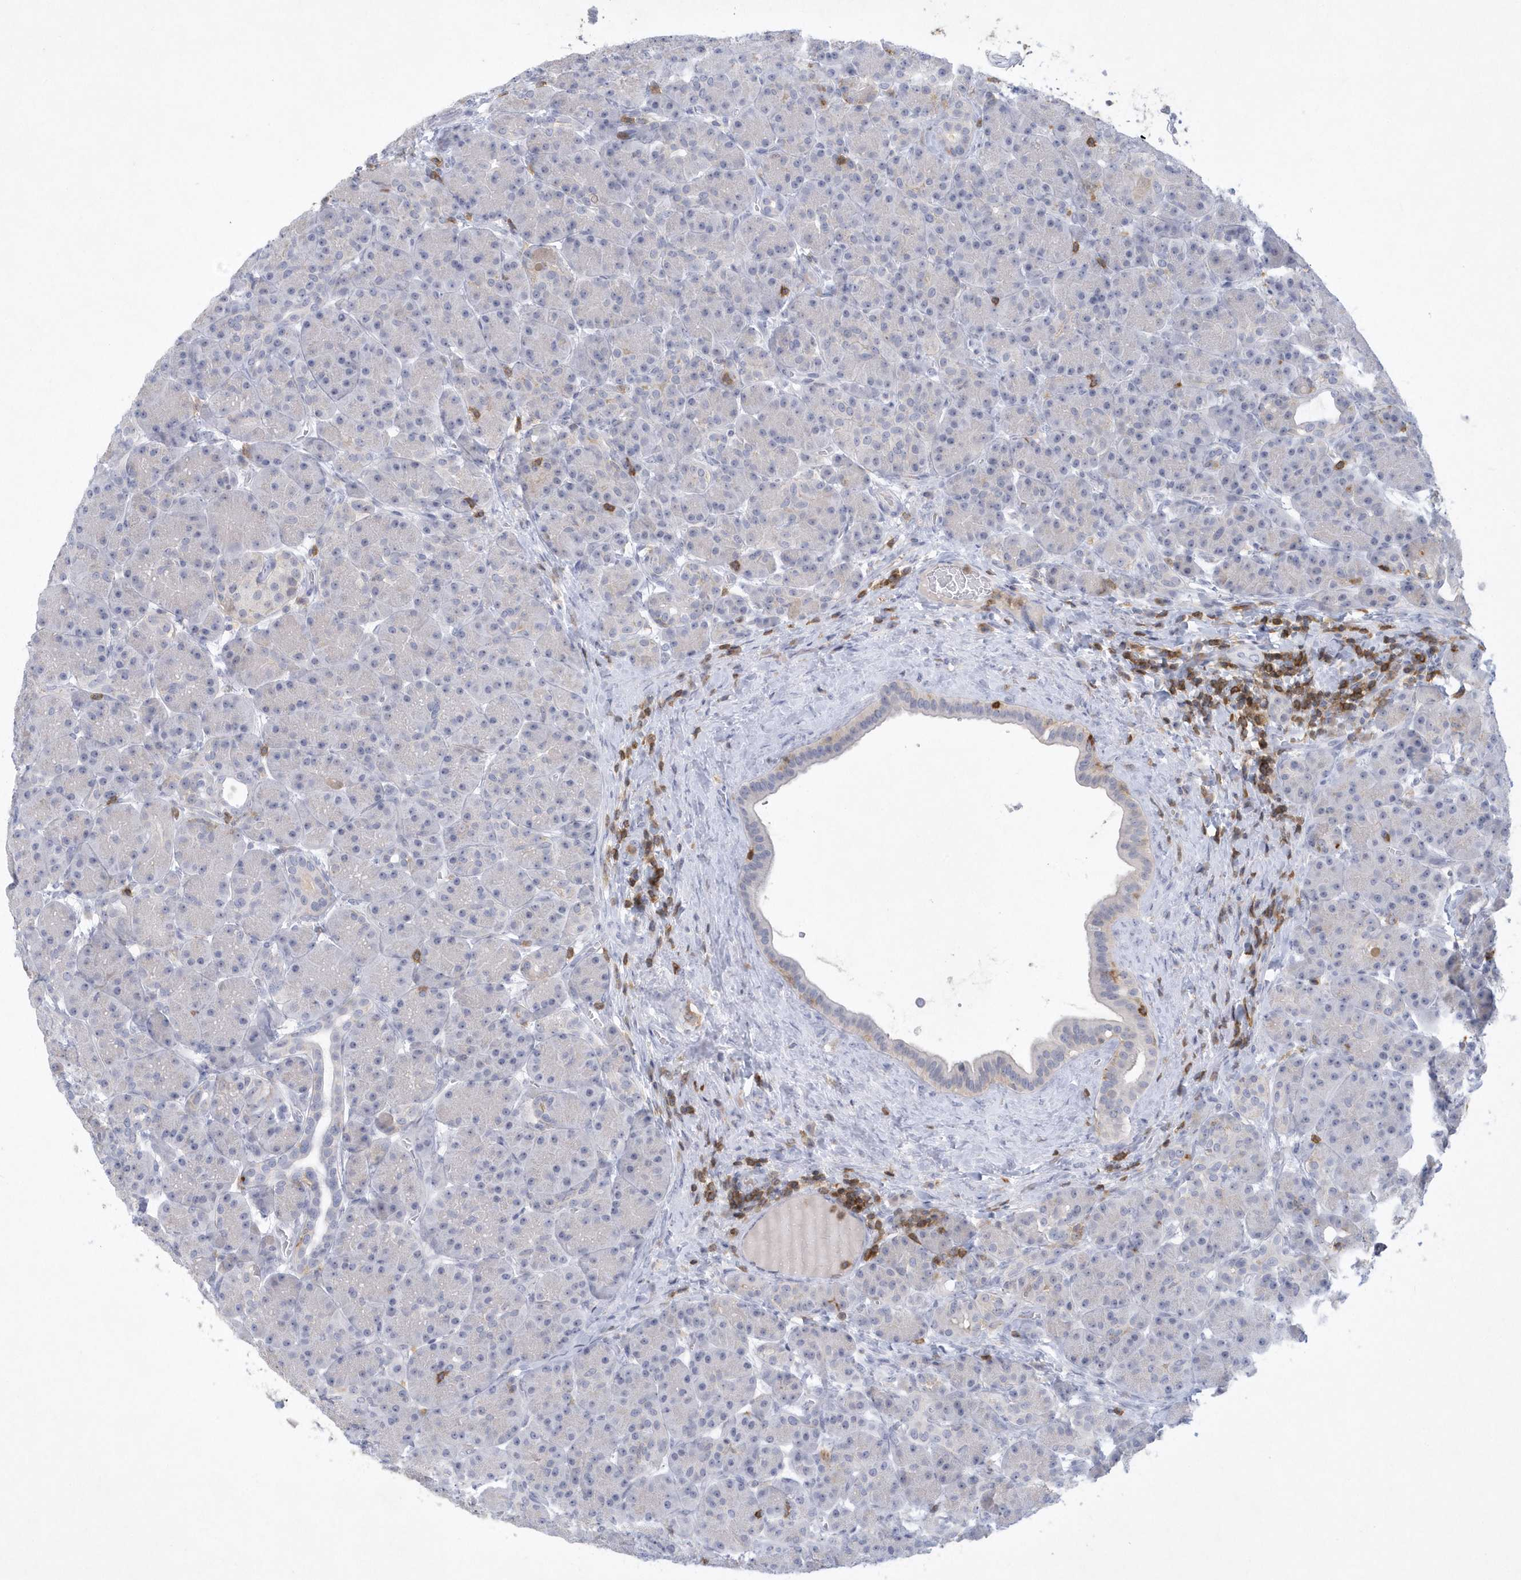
{"staining": {"intensity": "negative", "quantity": "none", "location": "none"}, "tissue": "pancreas", "cell_type": "Exocrine glandular cells", "image_type": "normal", "snomed": [{"axis": "morphology", "description": "Normal tissue, NOS"}, {"axis": "topography", "description": "Pancreas"}], "caption": "High magnification brightfield microscopy of benign pancreas stained with DAB (3,3'-diaminobenzidine) (brown) and counterstained with hematoxylin (blue): exocrine glandular cells show no significant positivity. Nuclei are stained in blue.", "gene": "PSD4", "patient": {"sex": "male", "age": 63}}